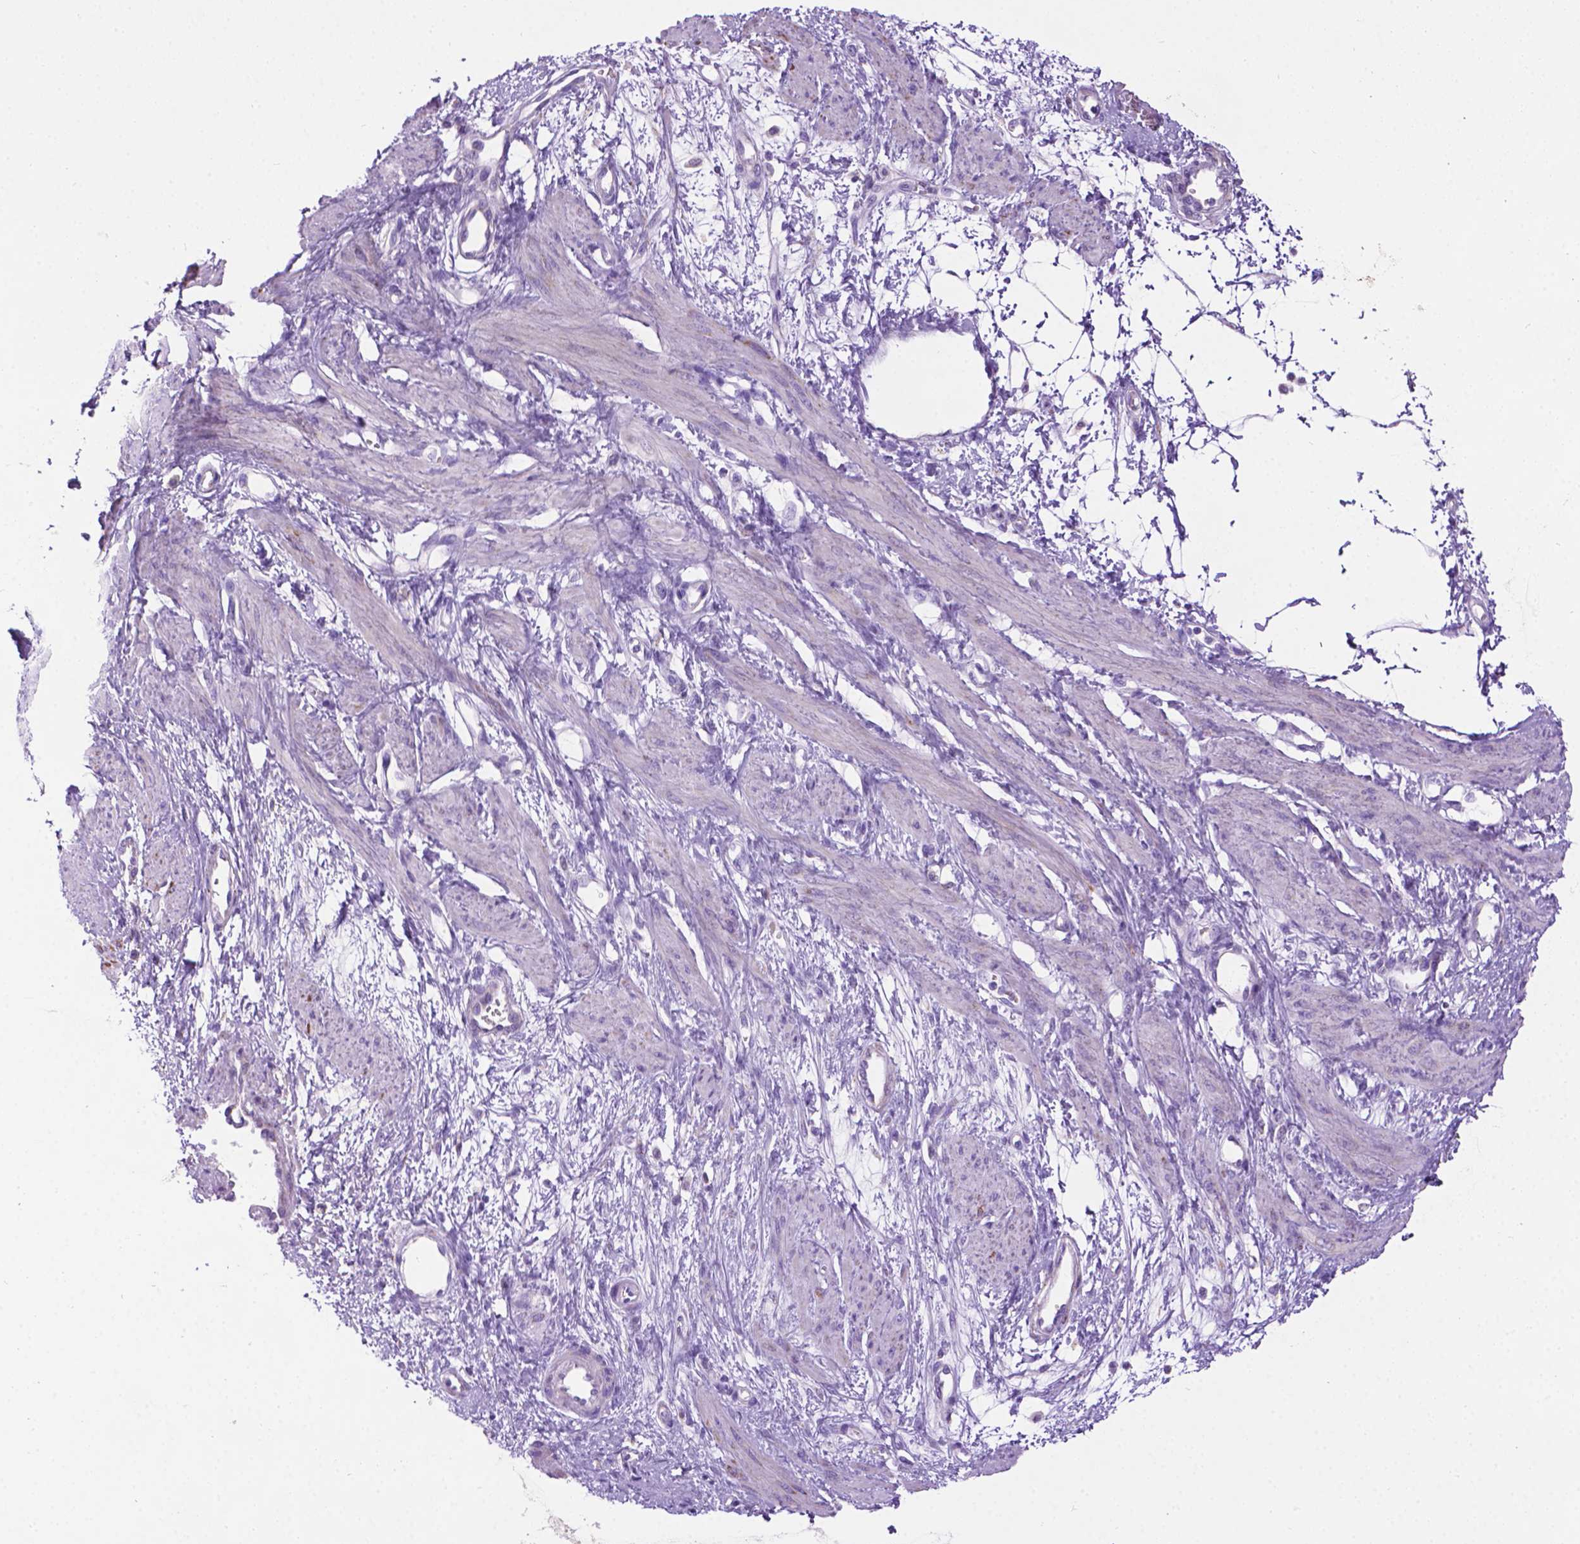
{"staining": {"intensity": "weak", "quantity": "<25%", "location": "cytoplasmic/membranous"}, "tissue": "smooth muscle", "cell_type": "Smooth muscle cells", "image_type": "normal", "snomed": [{"axis": "morphology", "description": "Normal tissue, NOS"}, {"axis": "topography", "description": "Smooth muscle"}, {"axis": "topography", "description": "Uterus"}], "caption": "Immunohistochemical staining of unremarkable human smooth muscle shows no significant expression in smooth muscle cells.", "gene": "TMEM132E", "patient": {"sex": "female", "age": 39}}